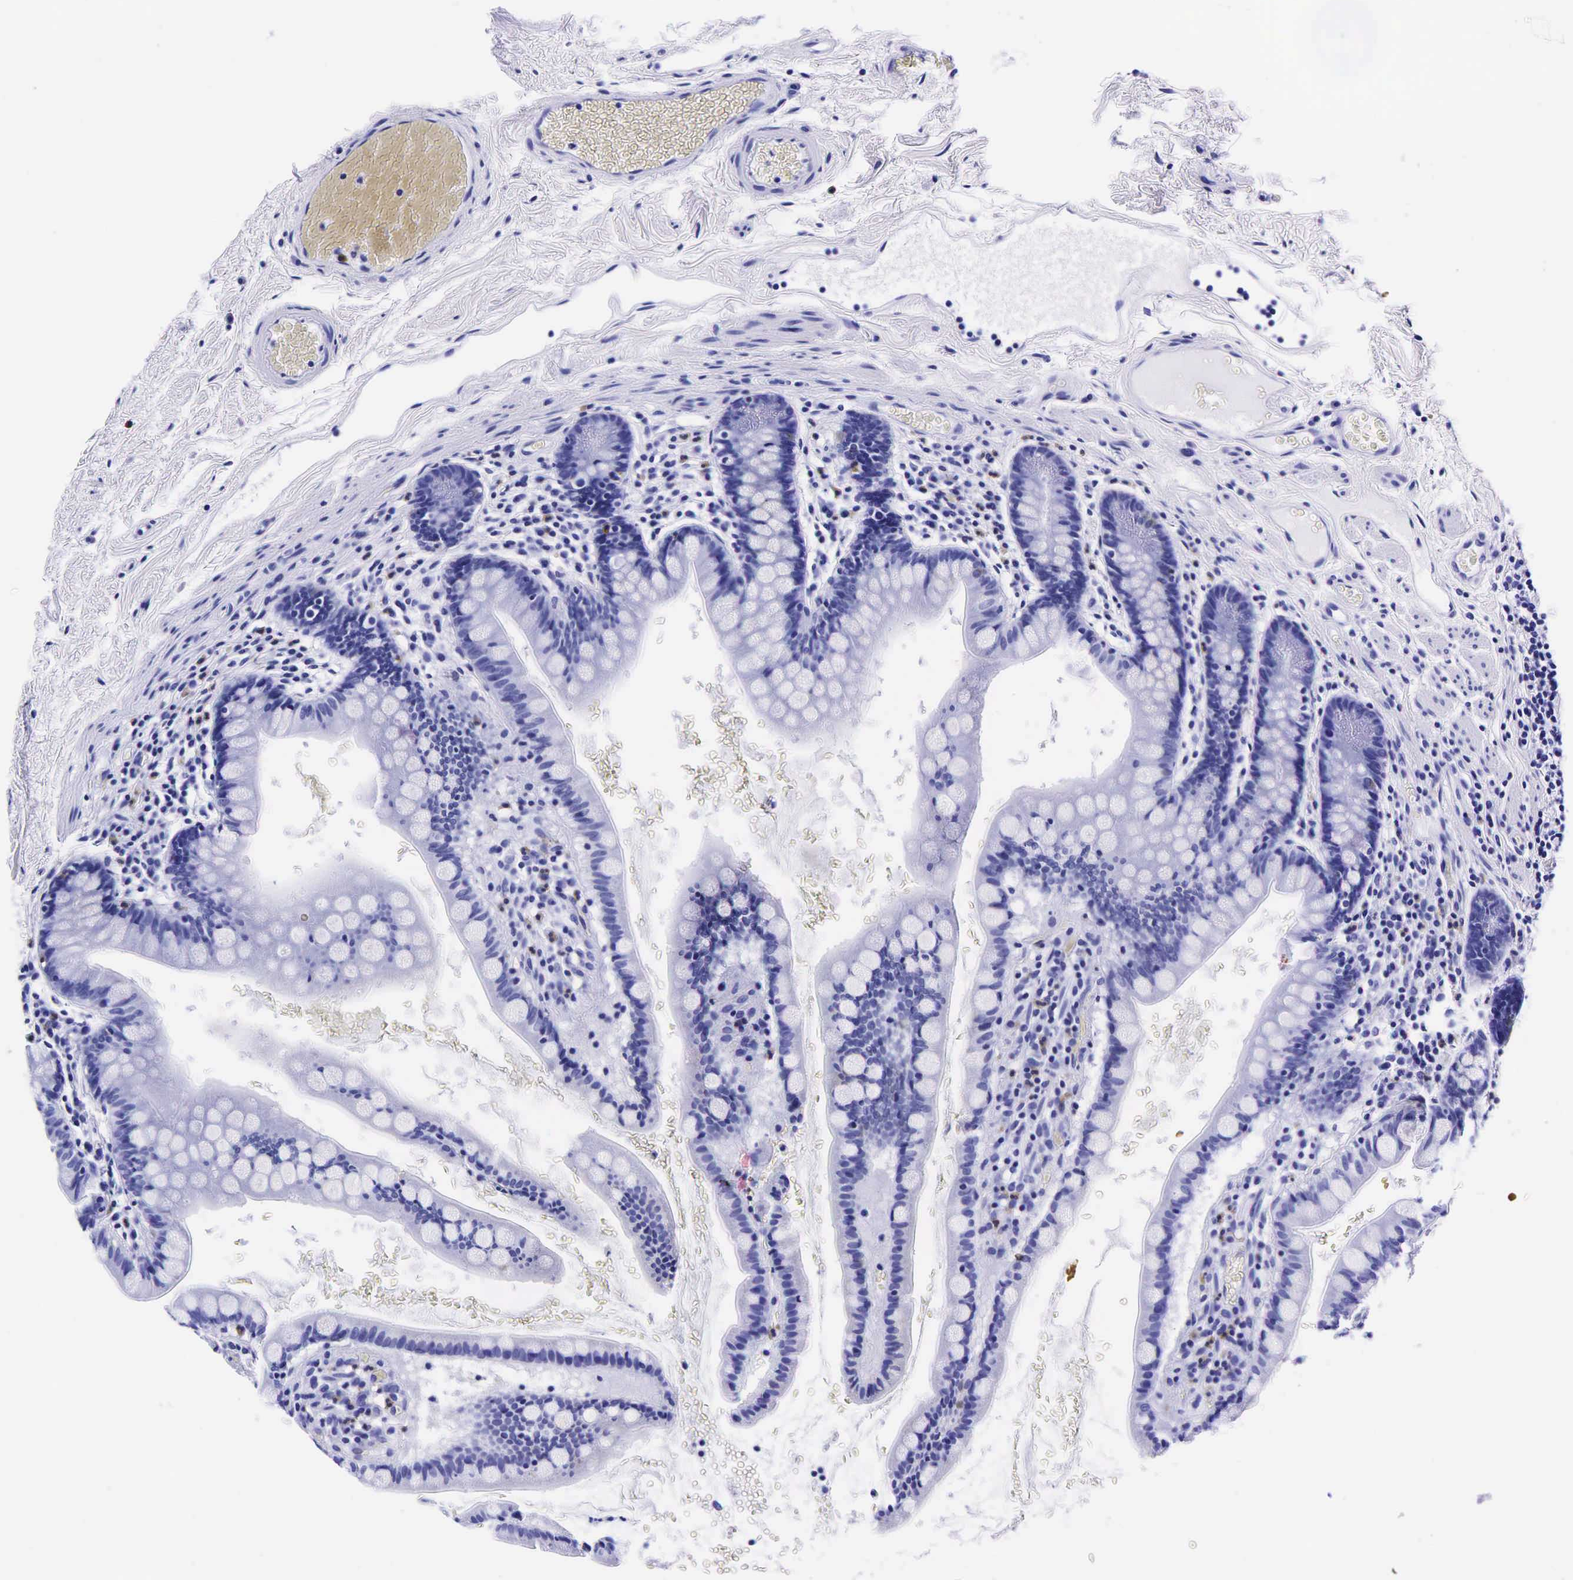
{"staining": {"intensity": "negative", "quantity": "none", "location": "none"}, "tissue": "colon", "cell_type": "Endothelial cells", "image_type": "normal", "snomed": [{"axis": "morphology", "description": "Normal tissue, NOS"}, {"axis": "topography", "description": "Colon"}], "caption": "Colon was stained to show a protein in brown. There is no significant staining in endothelial cells. (Brightfield microscopy of DAB immunohistochemistry at high magnification).", "gene": "GAST", "patient": {"sex": "male", "age": 54}}